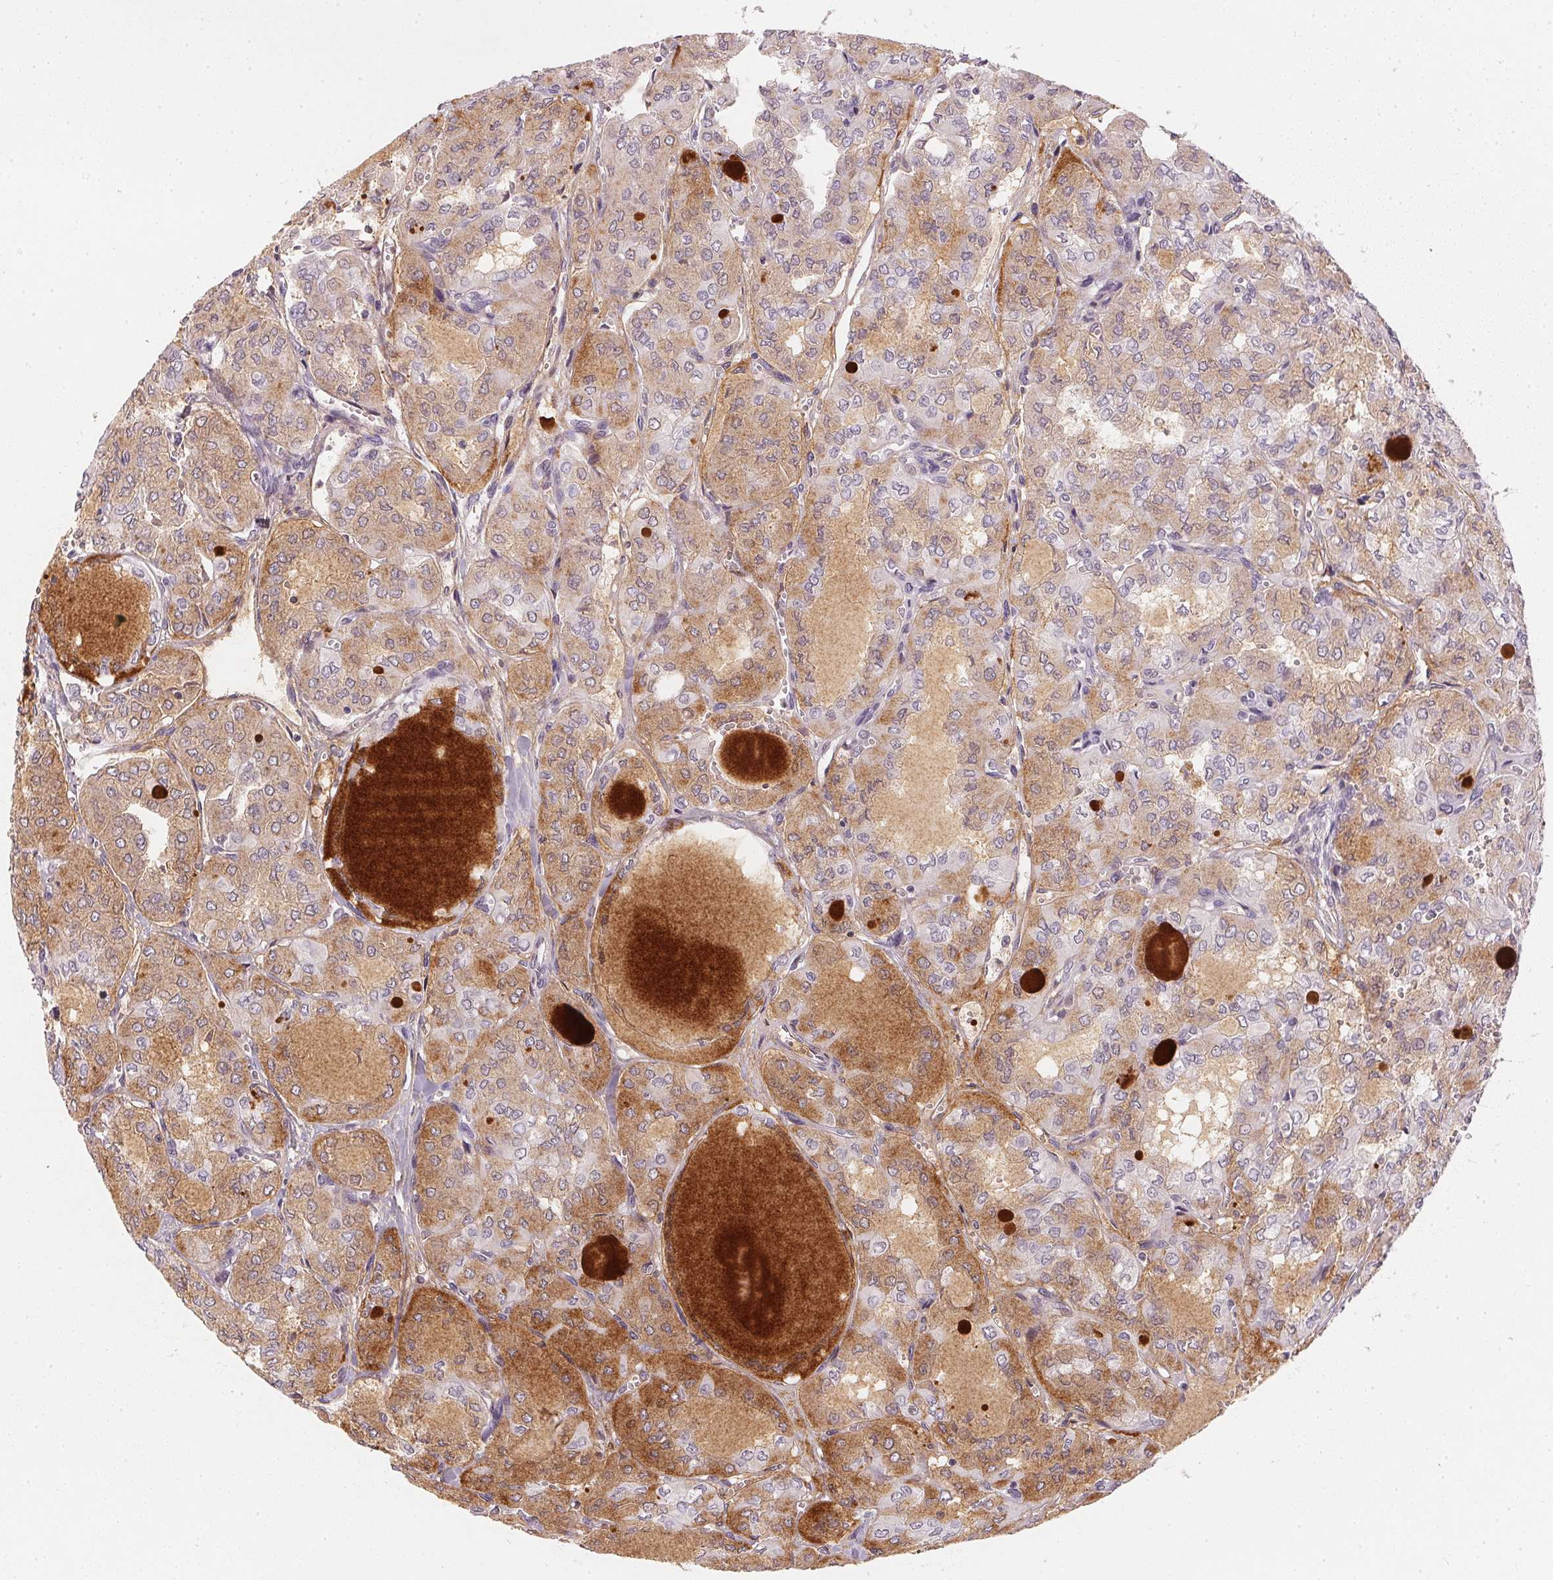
{"staining": {"intensity": "moderate", "quantity": "25%-75%", "location": "cytoplasmic/membranous"}, "tissue": "thyroid cancer", "cell_type": "Tumor cells", "image_type": "cancer", "snomed": [{"axis": "morphology", "description": "Papillary adenocarcinoma, NOS"}, {"axis": "topography", "description": "Thyroid gland"}], "caption": "Immunohistochemistry histopathology image of papillary adenocarcinoma (thyroid) stained for a protein (brown), which exhibits medium levels of moderate cytoplasmic/membranous expression in approximately 25%-75% of tumor cells.", "gene": "POLR3G", "patient": {"sex": "male", "age": 20}}